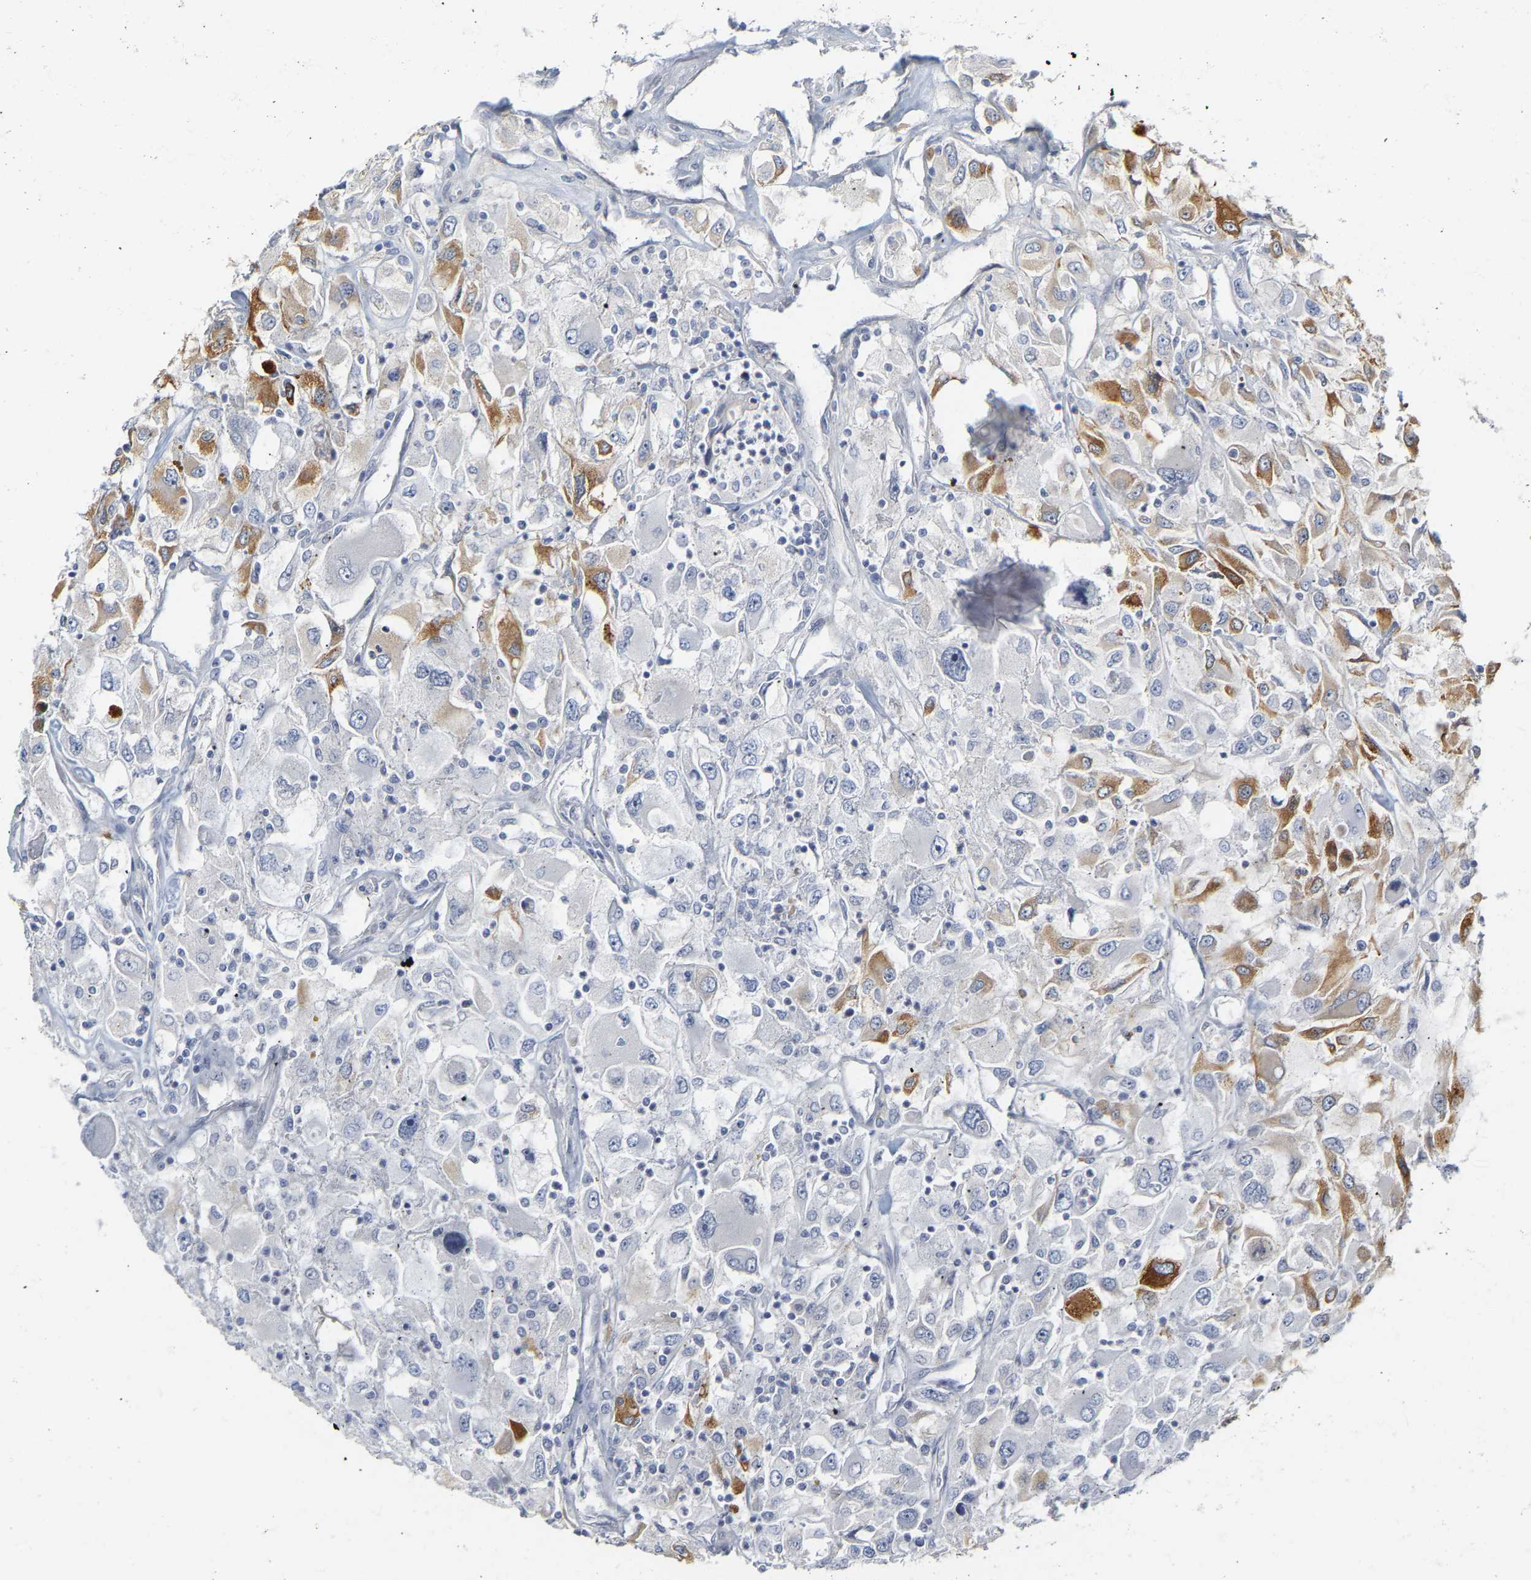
{"staining": {"intensity": "strong", "quantity": "<25%", "location": "cytoplasmic/membranous"}, "tissue": "renal cancer", "cell_type": "Tumor cells", "image_type": "cancer", "snomed": [{"axis": "morphology", "description": "Adenocarcinoma, NOS"}, {"axis": "topography", "description": "Kidney"}], "caption": "Approximately <25% of tumor cells in human adenocarcinoma (renal) exhibit strong cytoplasmic/membranous protein expression as visualized by brown immunohistochemical staining.", "gene": "GNAS", "patient": {"sex": "female", "age": 52}}